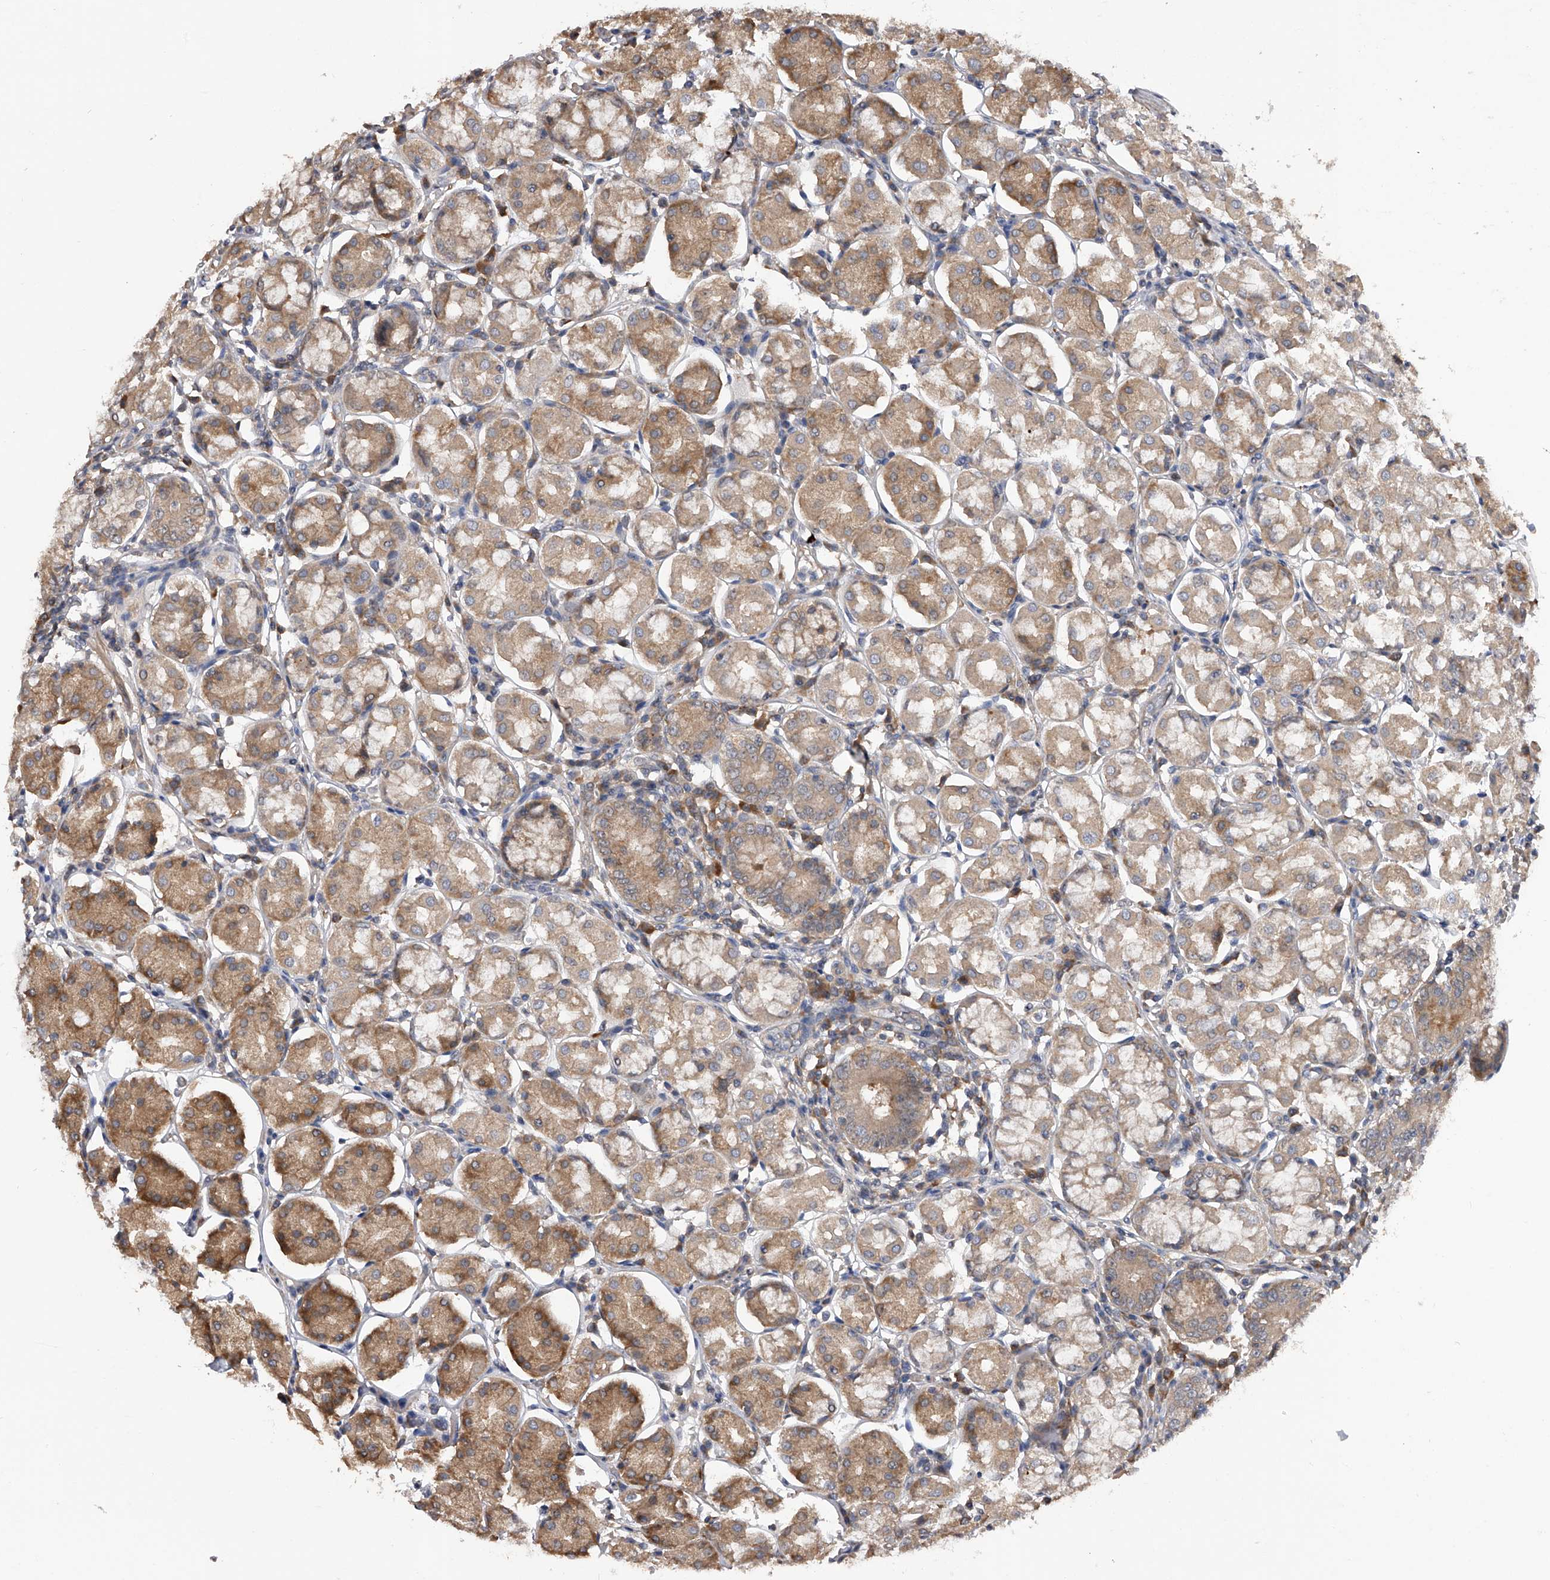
{"staining": {"intensity": "moderate", "quantity": ">75%", "location": "cytoplasmic/membranous"}, "tissue": "stomach", "cell_type": "Glandular cells", "image_type": "normal", "snomed": [{"axis": "morphology", "description": "Normal tissue, NOS"}, {"axis": "topography", "description": "Stomach, lower"}], "caption": "A histopathology image showing moderate cytoplasmic/membranous positivity in about >75% of glandular cells in normal stomach, as visualized by brown immunohistochemical staining.", "gene": "CFAP298", "patient": {"sex": "female", "age": 56}}